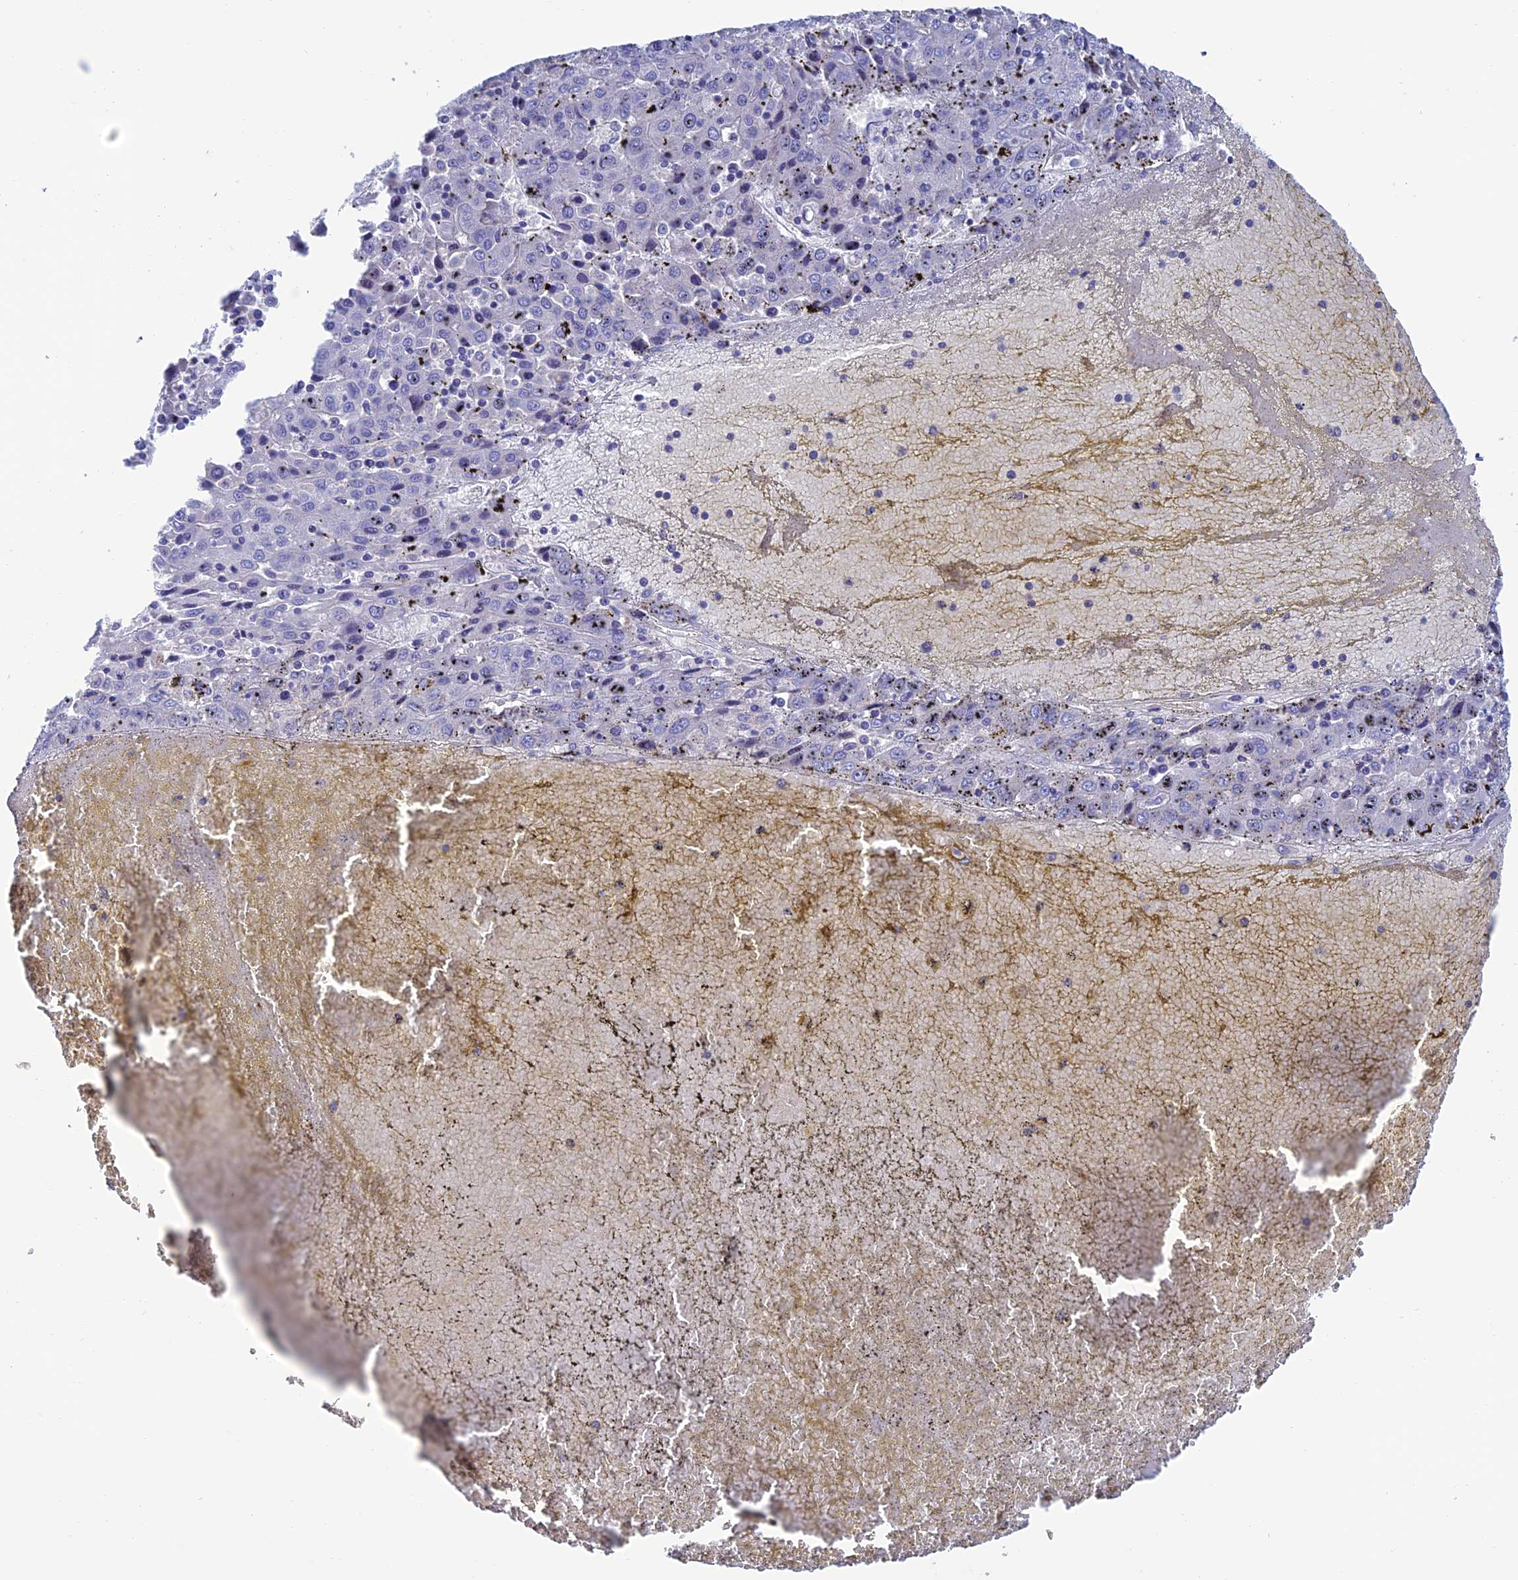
{"staining": {"intensity": "negative", "quantity": "none", "location": "none"}, "tissue": "liver cancer", "cell_type": "Tumor cells", "image_type": "cancer", "snomed": [{"axis": "morphology", "description": "Carcinoma, Hepatocellular, NOS"}, {"axis": "topography", "description": "Liver"}], "caption": "DAB (3,3'-diaminobenzidine) immunohistochemical staining of human hepatocellular carcinoma (liver) reveals no significant positivity in tumor cells.", "gene": "FAM178B", "patient": {"sex": "female", "age": 53}}